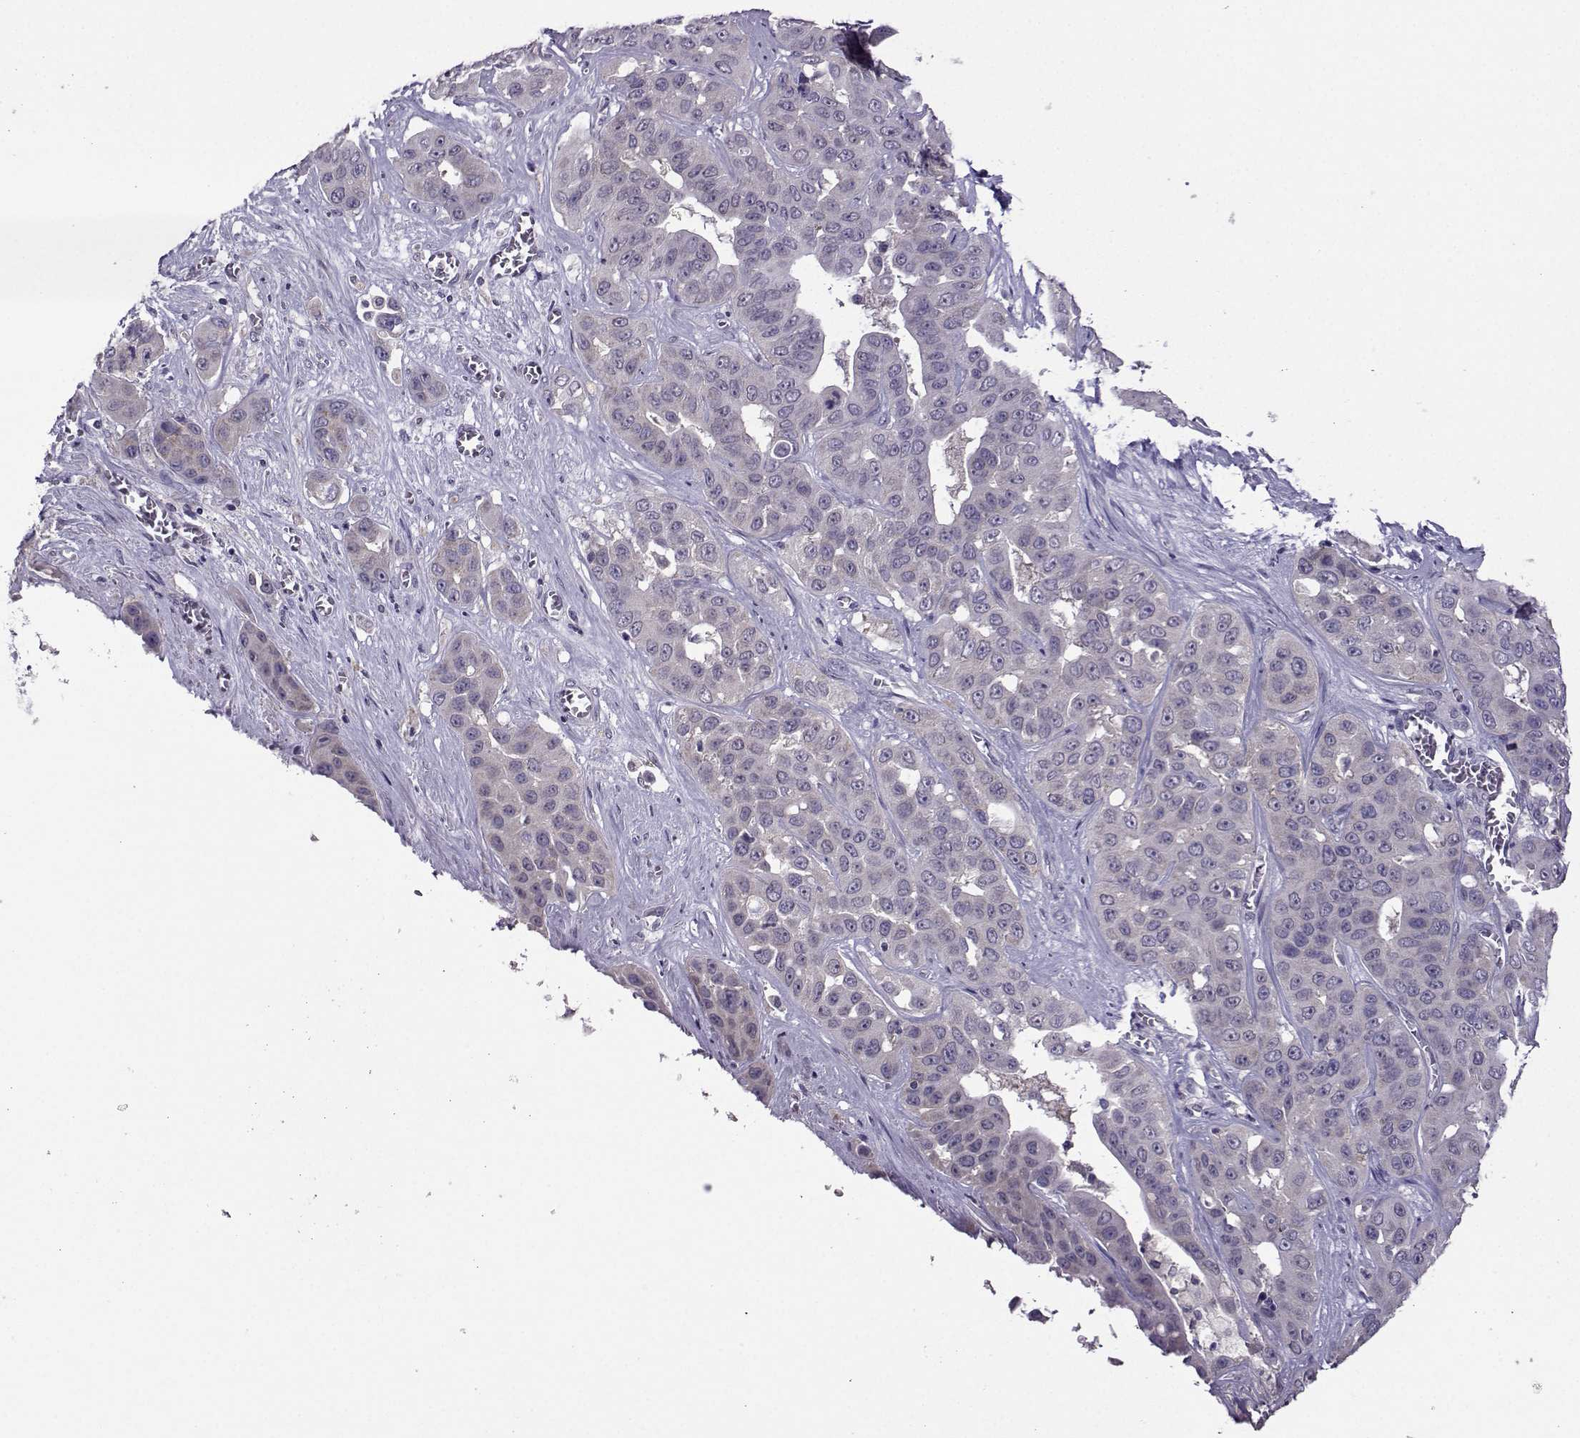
{"staining": {"intensity": "negative", "quantity": "none", "location": "none"}, "tissue": "liver cancer", "cell_type": "Tumor cells", "image_type": "cancer", "snomed": [{"axis": "morphology", "description": "Cholangiocarcinoma"}, {"axis": "topography", "description": "Liver"}], "caption": "Human liver cholangiocarcinoma stained for a protein using immunohistochemistry reveals no positivity in tumor cells.", "gene": "DDX20", "patient": {"sex": "female", "age": 52}}